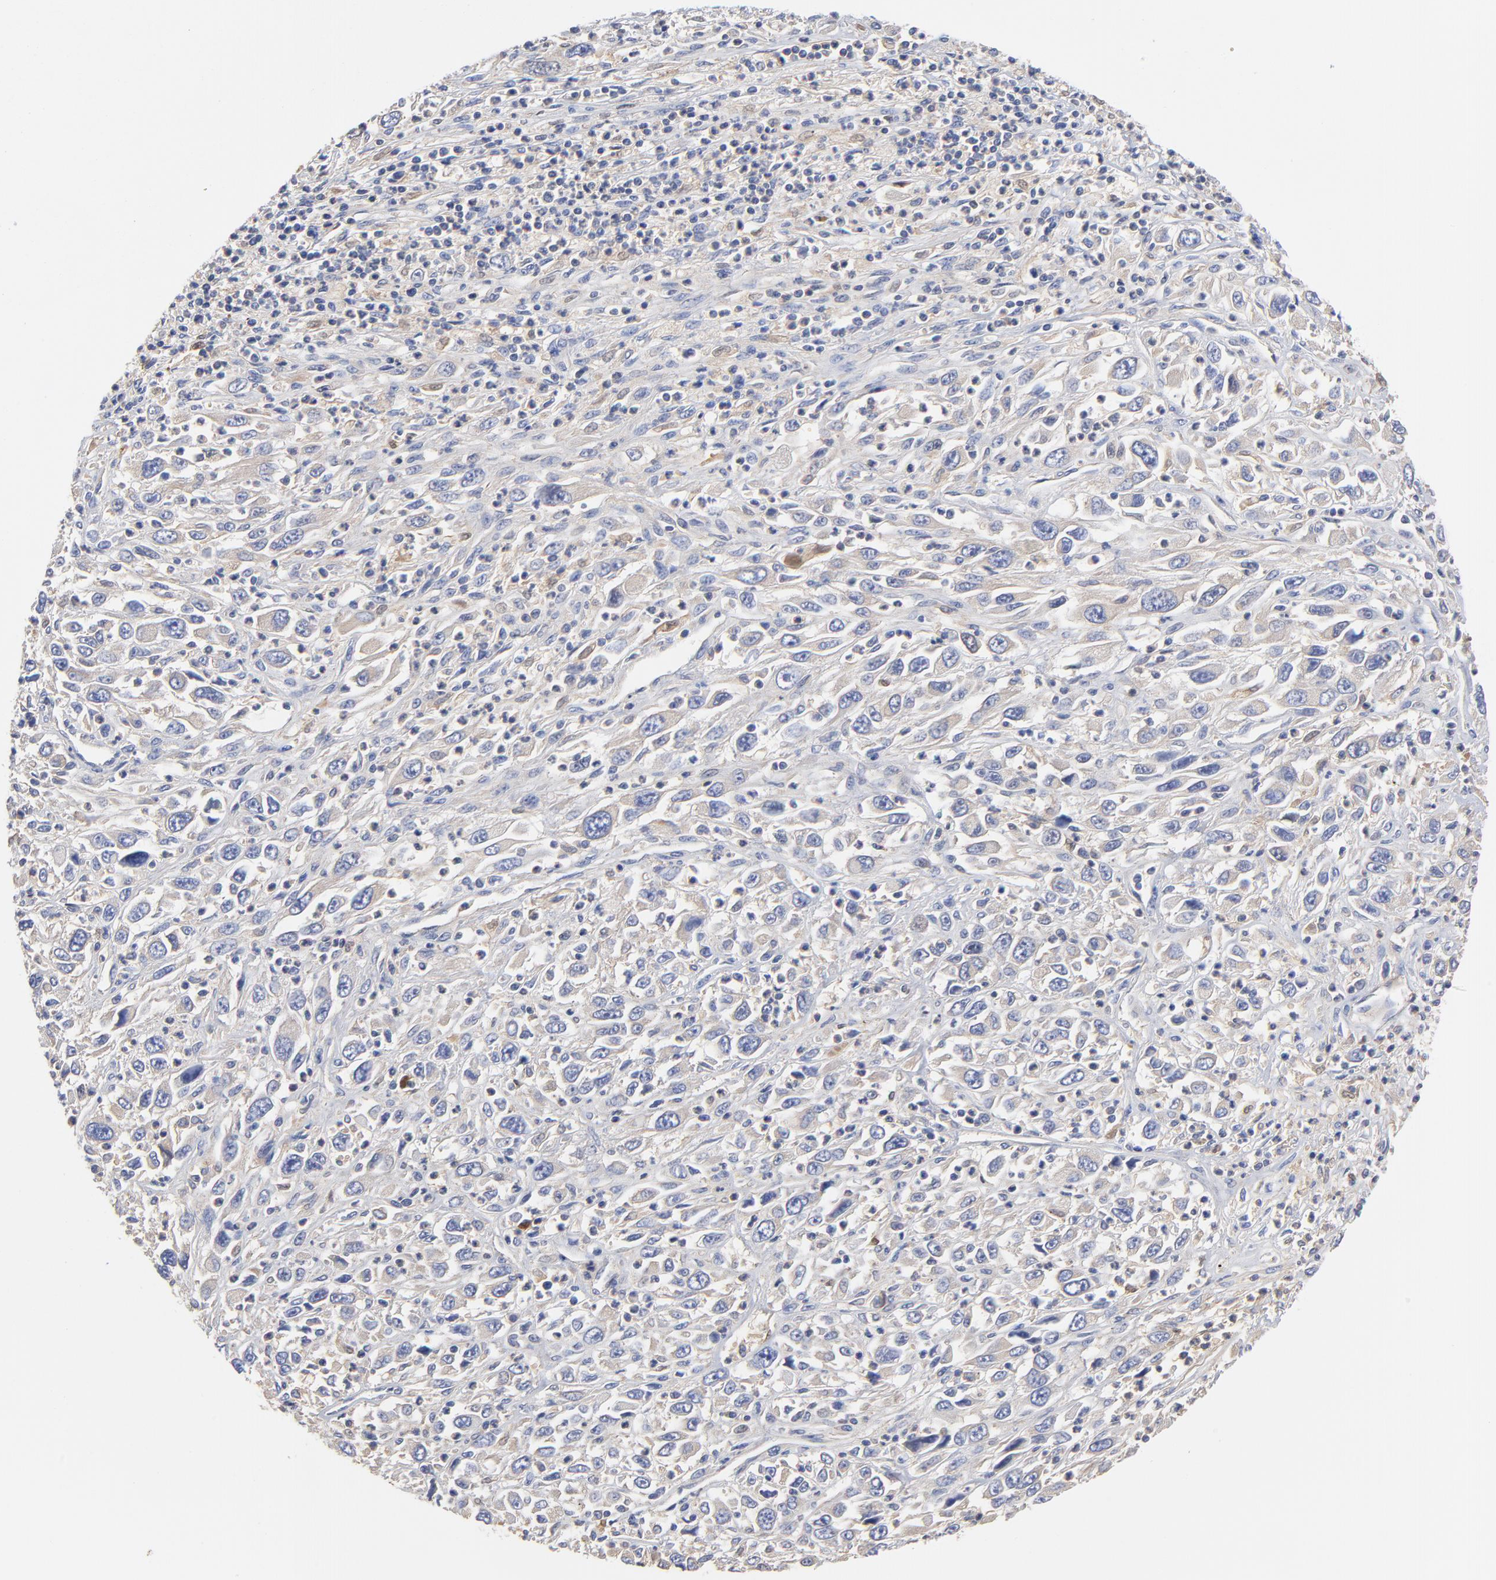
{"staining": {"intensity": "weak", "quantity": "<25%", "location": "cytoplasmic/membranous"}, "tissue": "melanoma", "cell_type": "Tumor cells", "image_type": "cancer", "snomed": [{"axis": "morphology", "description": "Malignant melanoma, Metastatic site"}, {"axis": "topography", "description": "Skin"}], "caption": "Immunohistochemical staining of human melanoma displays no significant positivity in tumor cells.", "gene": "IGLV3-10", "patient": {"sex": "female", "age": 56}}